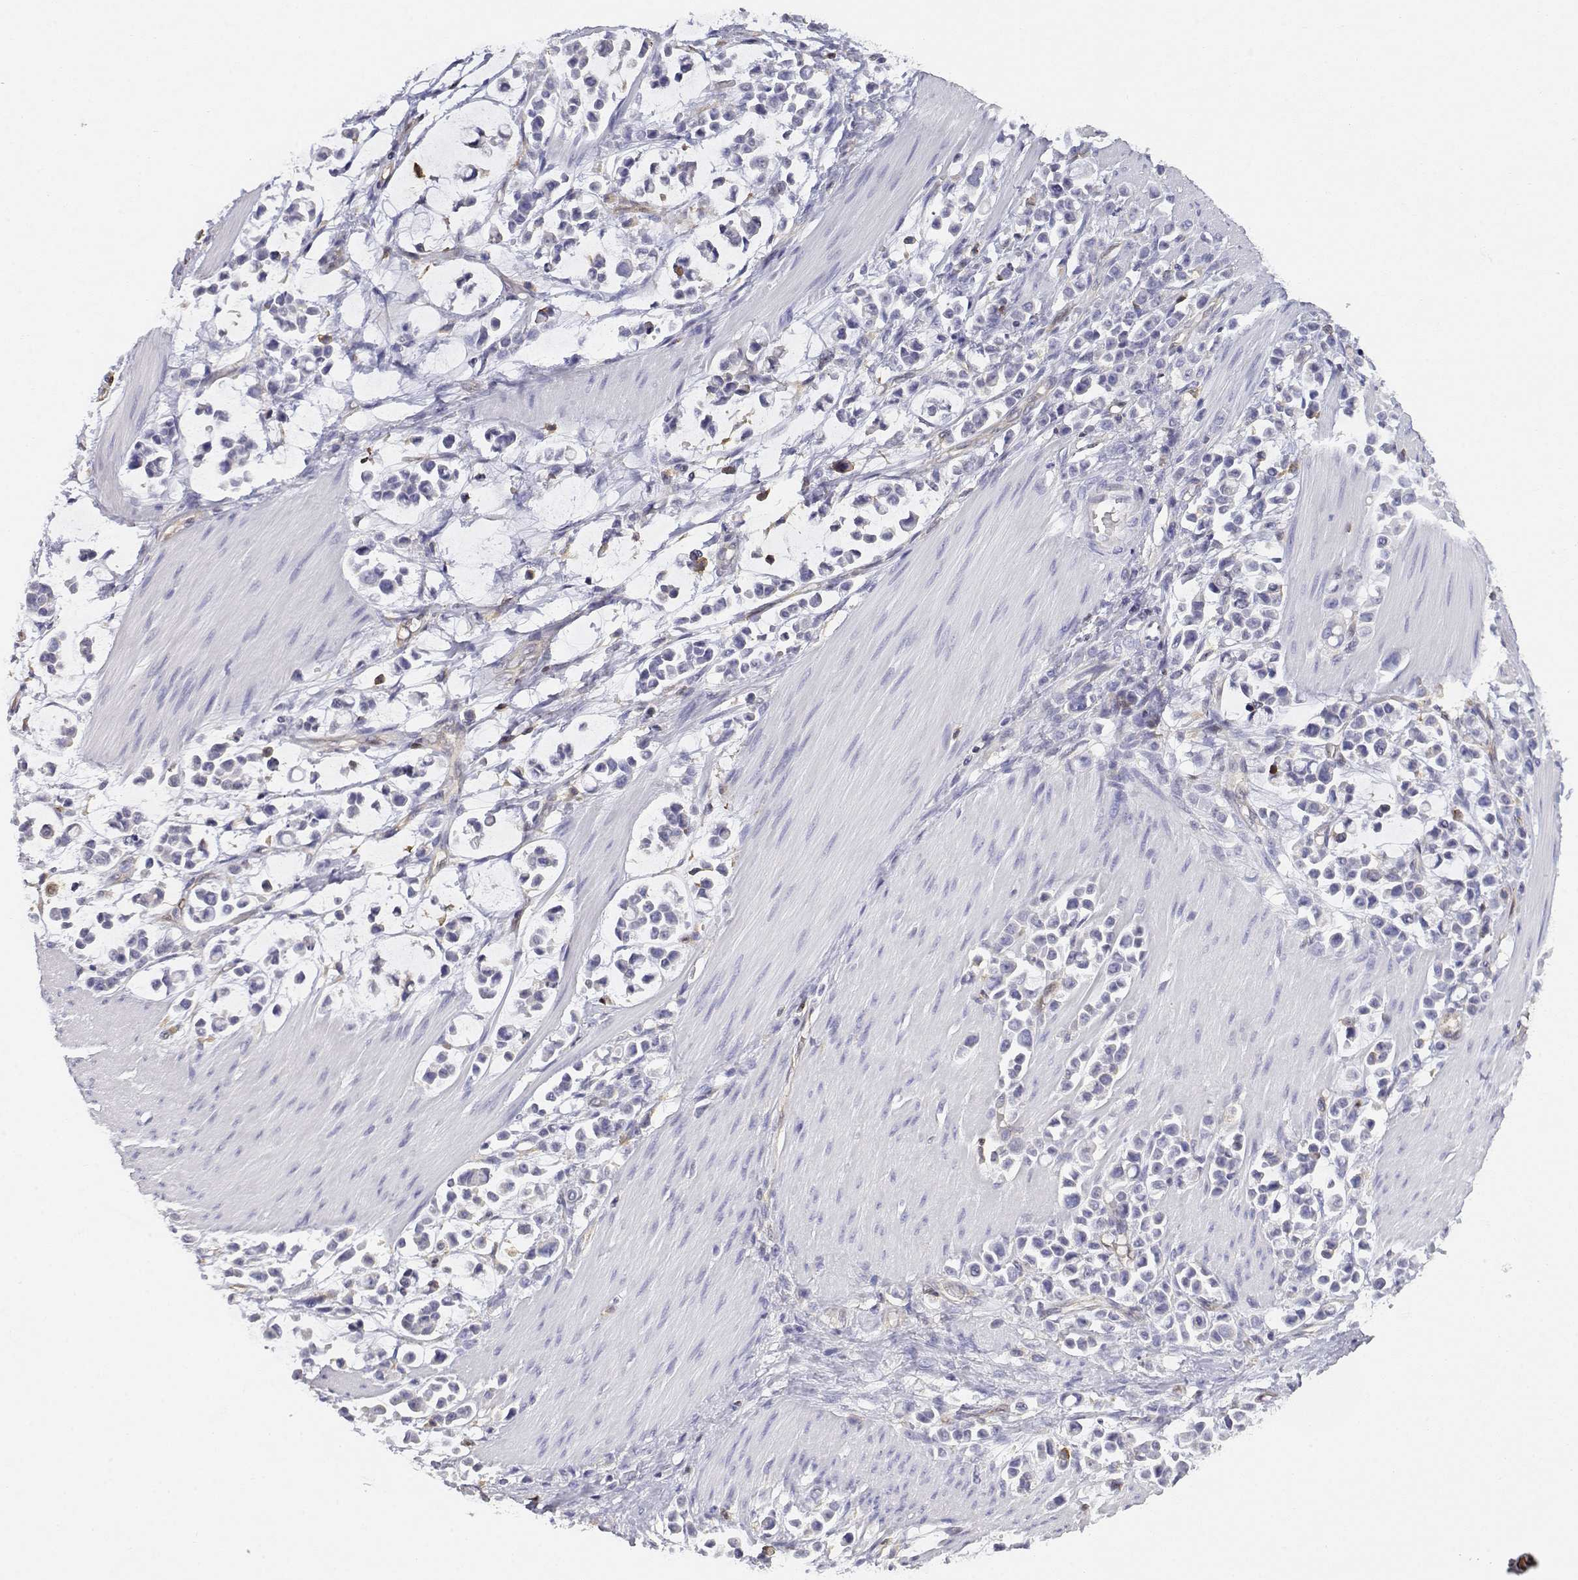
{"staining": {"intensity": "negative", "quantity": "none", "location": "none"}, "tissue": "stomach cancer", "cell_type": "Tumor cells", "image_type": "cancer", "snomed": [{"axis": "morphology", "description": "Adenocarcinoma, NOS"}, {"axis": "topography", "description": "Stomach"}], "caption": "Tumor cells show no significant protein staining in stomach cancer (adenocarcinoma). (DAB immunohistochemistry visualized using brightfield microscopy, high magnification).", "gene": "ADA", "patient": {"sex": "male", "age": 82}}